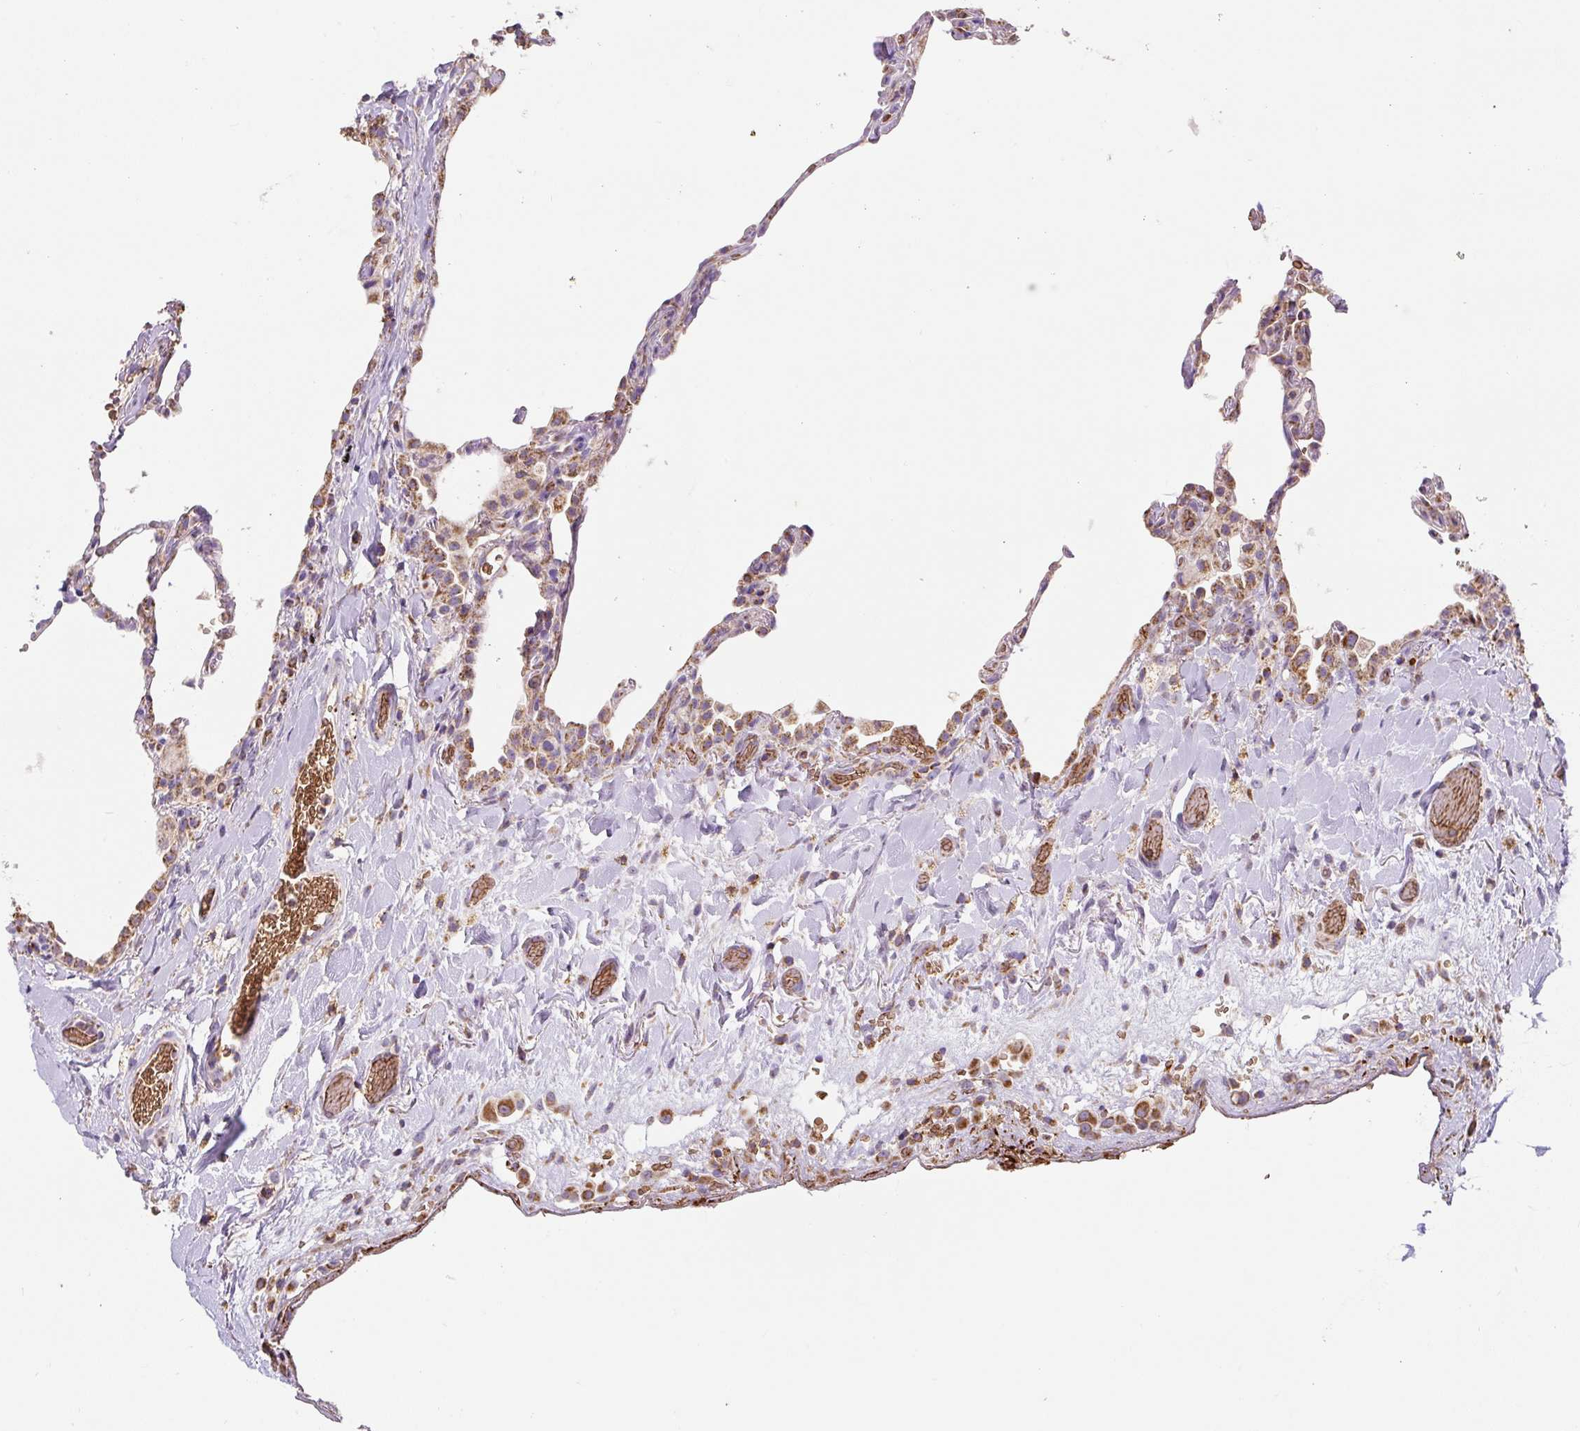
{"staining": {"intensity": "moderate", "quantity": ">75%", "location": "cytoplasmic/membranous"}, "tissue": "lung", "cell_type": "Alveolar cells", "image_type": "normal", "snomed": [{"axis": "morphology", "description": "Normal tissue, NOS"}, {"axis": "topography", "description": "Lung"}], "caption": "Protein staining of benign lung demonstrates moderate cytoplasmic/membranous expression in approximately >75% of alveolar cells.", "gene": "MT", "patient": {"sex": "female", "age": 57}}